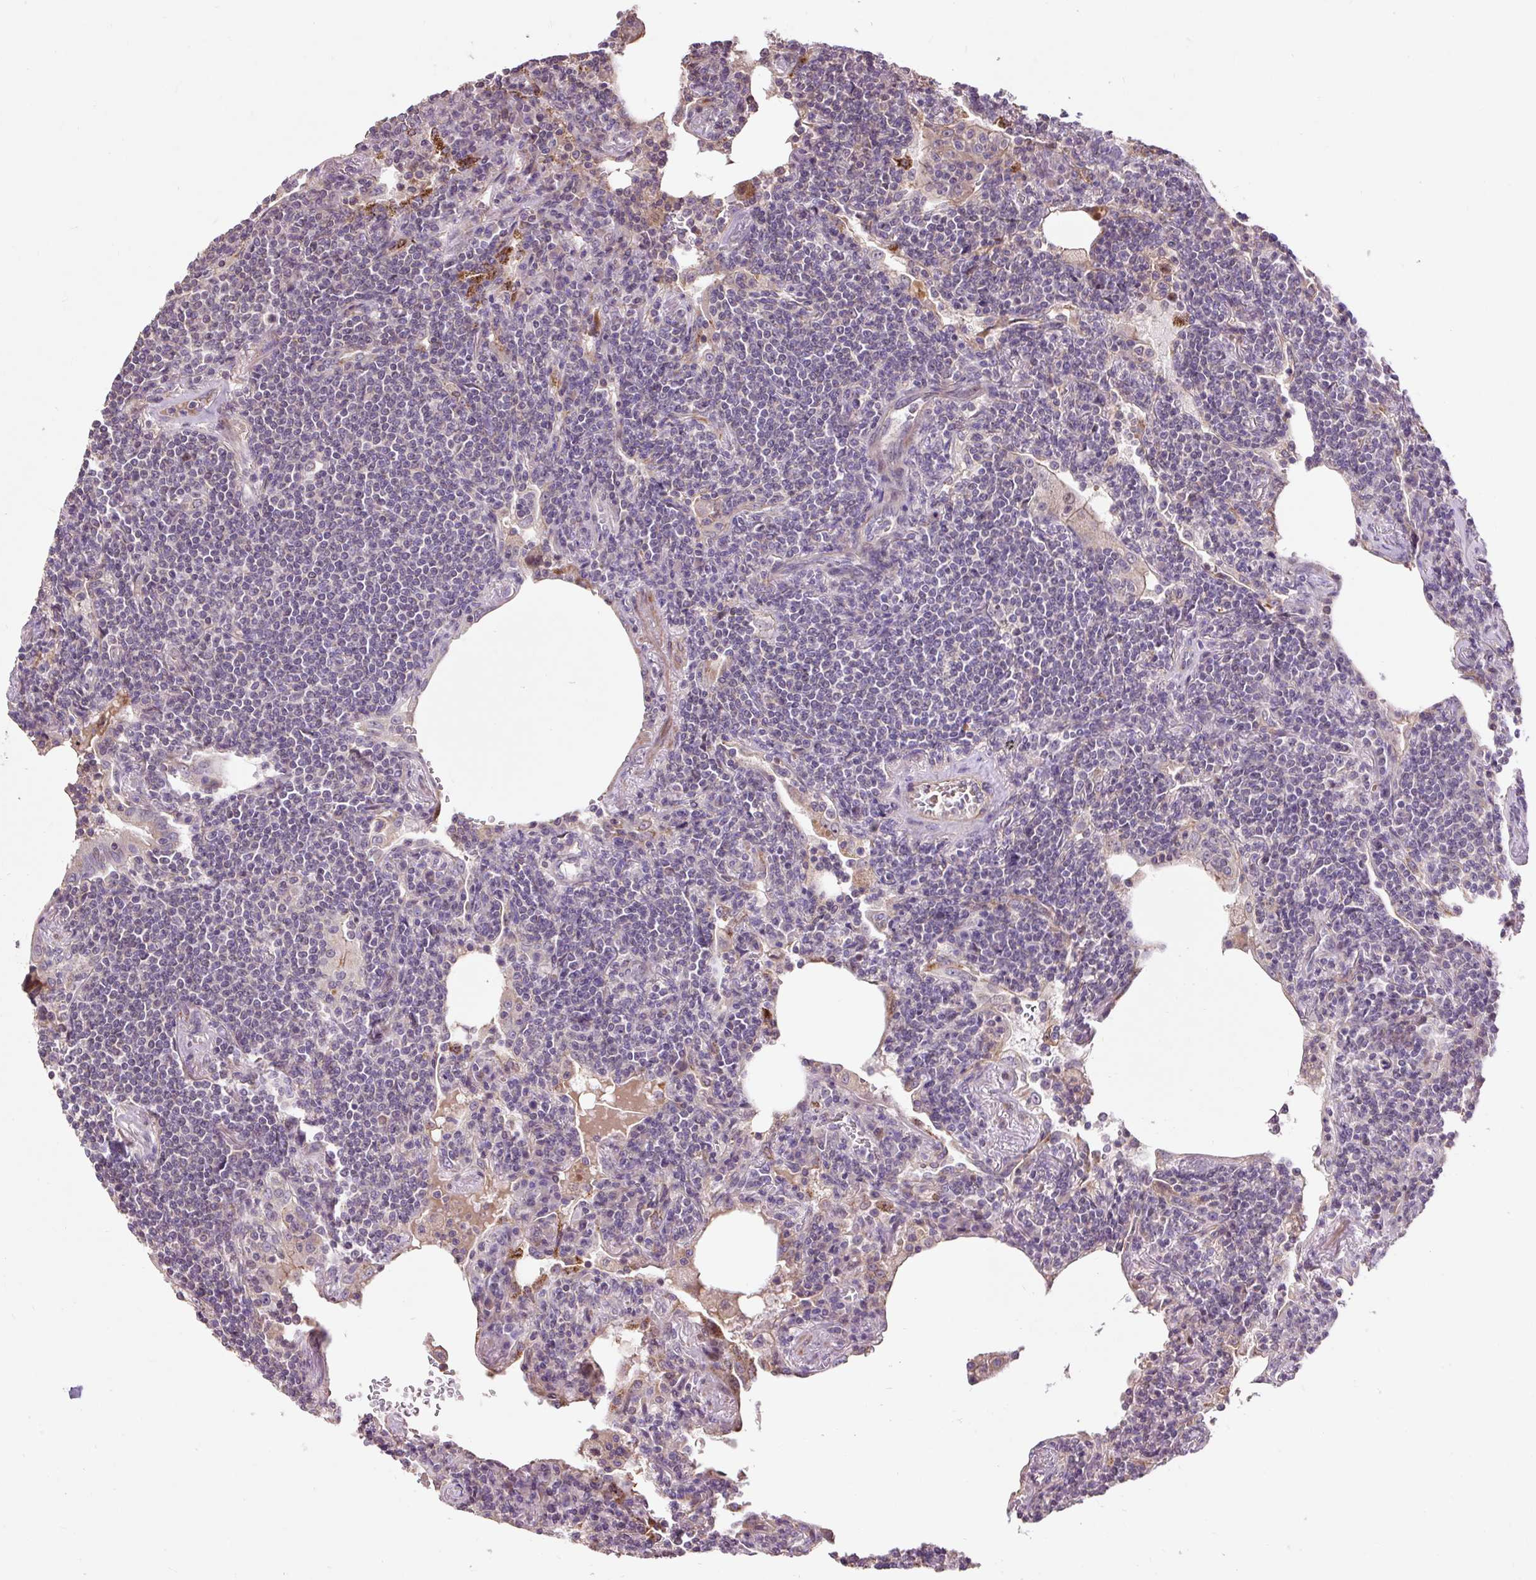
{"staining": {"intensity": "negative", "quantity": "none", "location": "none"}, "tissue": "lymphoma", "cell_type": "Tumor cells", "image_type": "cancer", "snomed": [{"axis": "morphology", "description": "Malignant lymphoma, non-Hodgkin's type, Low grade"}, {"axis": "topography", "description": "Lung"}], "caption": "Immunohistochemistry photomicrograph of human lymphoma stained for a protein (brown), which demonstrates no positivity in tumor cells.", "gene": "PRIMPOL", "patient": {"sex": "female", "age": 71}}